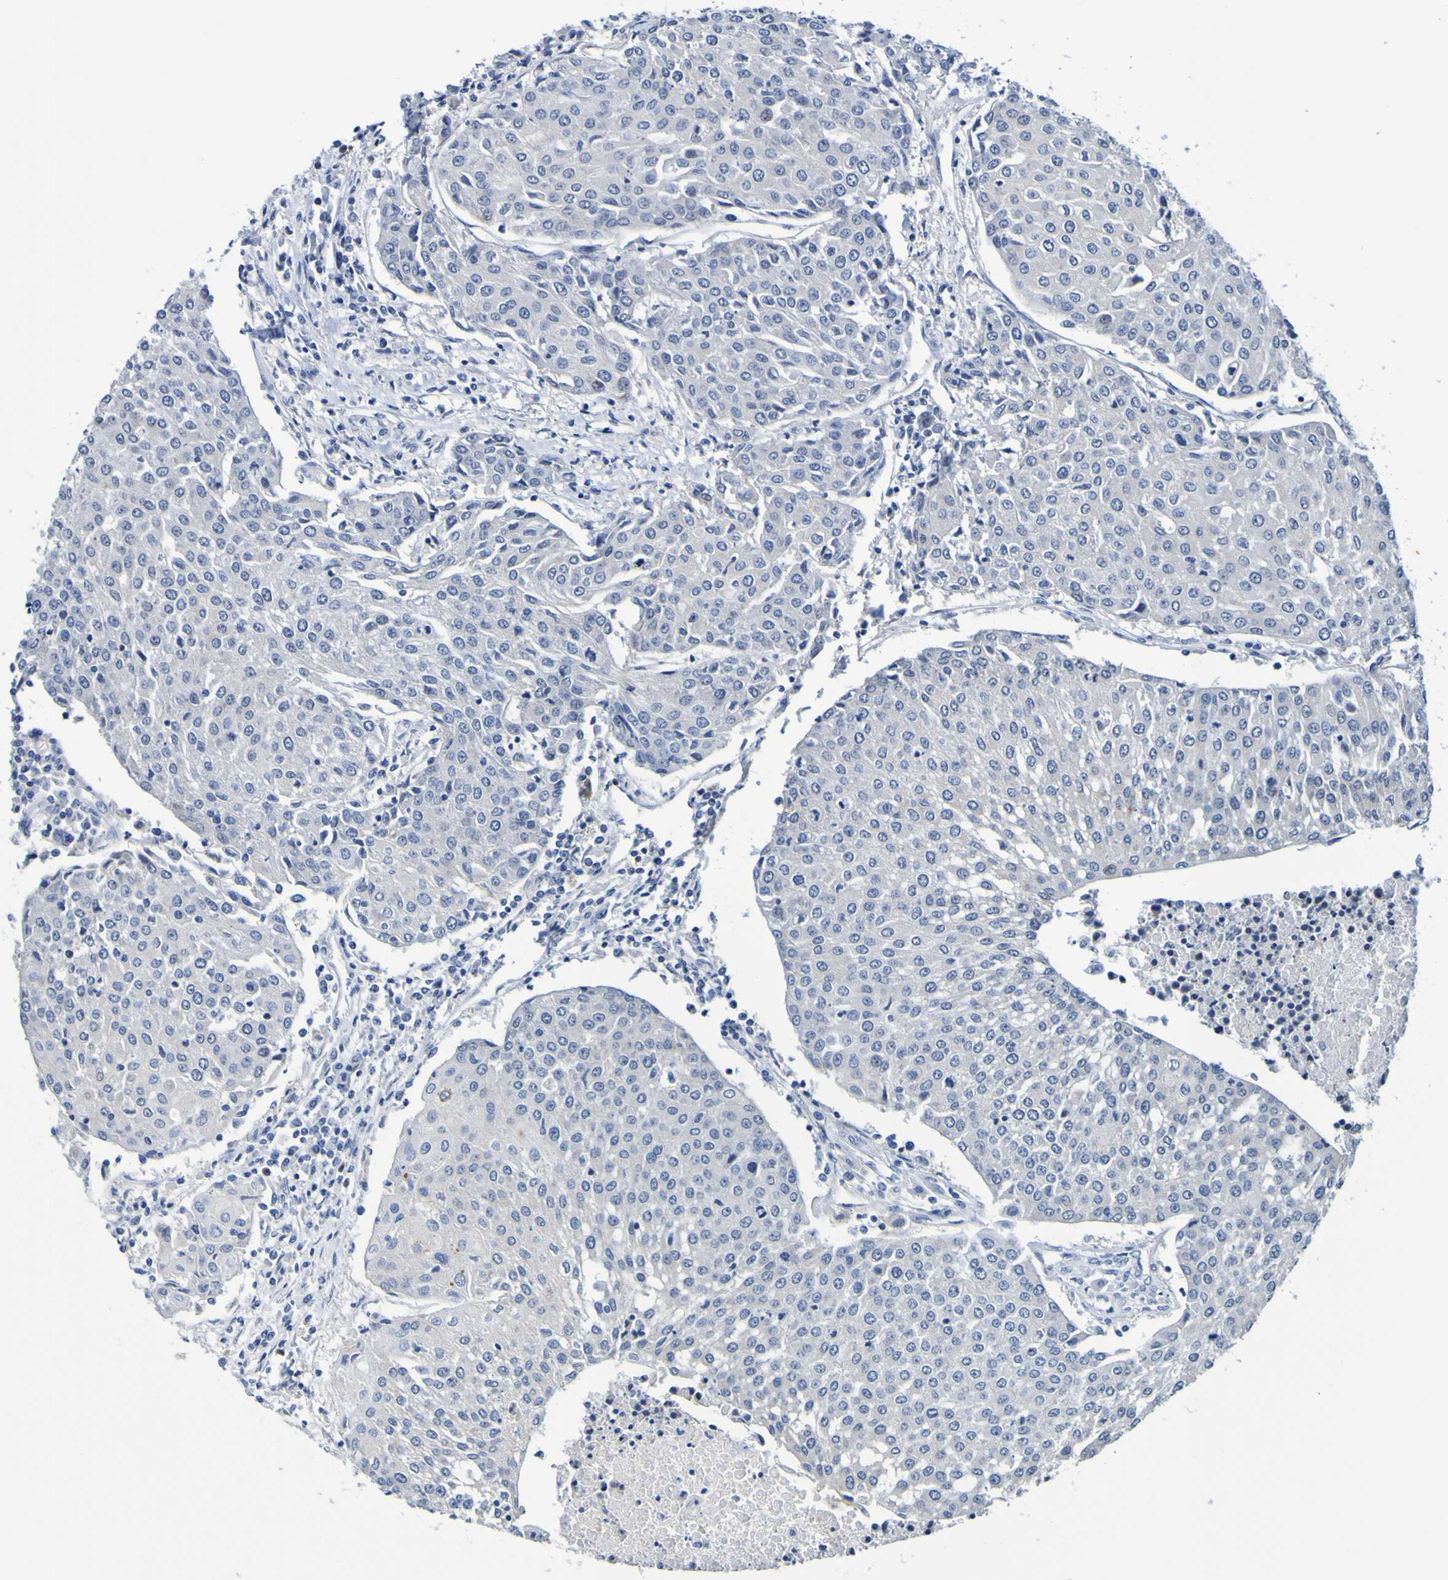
{"staining": {"intensity": "negative", "quantity": "none", "location": "none"}, "tissue": "urothelial cancer", "cell_type": "Tumor cells", "image_type": "cancer", "snomed": [{"axis": "morphology", "description": "Urothelial carcinoma, High grade"}, {"axis": "topography", "description": "Urinary bladder"}], "caption": "Tumor cells show no significant protein positivity in urothelial cancer.", "gene": "VMA21", "patient": {"sex": "female", "age": 85}}